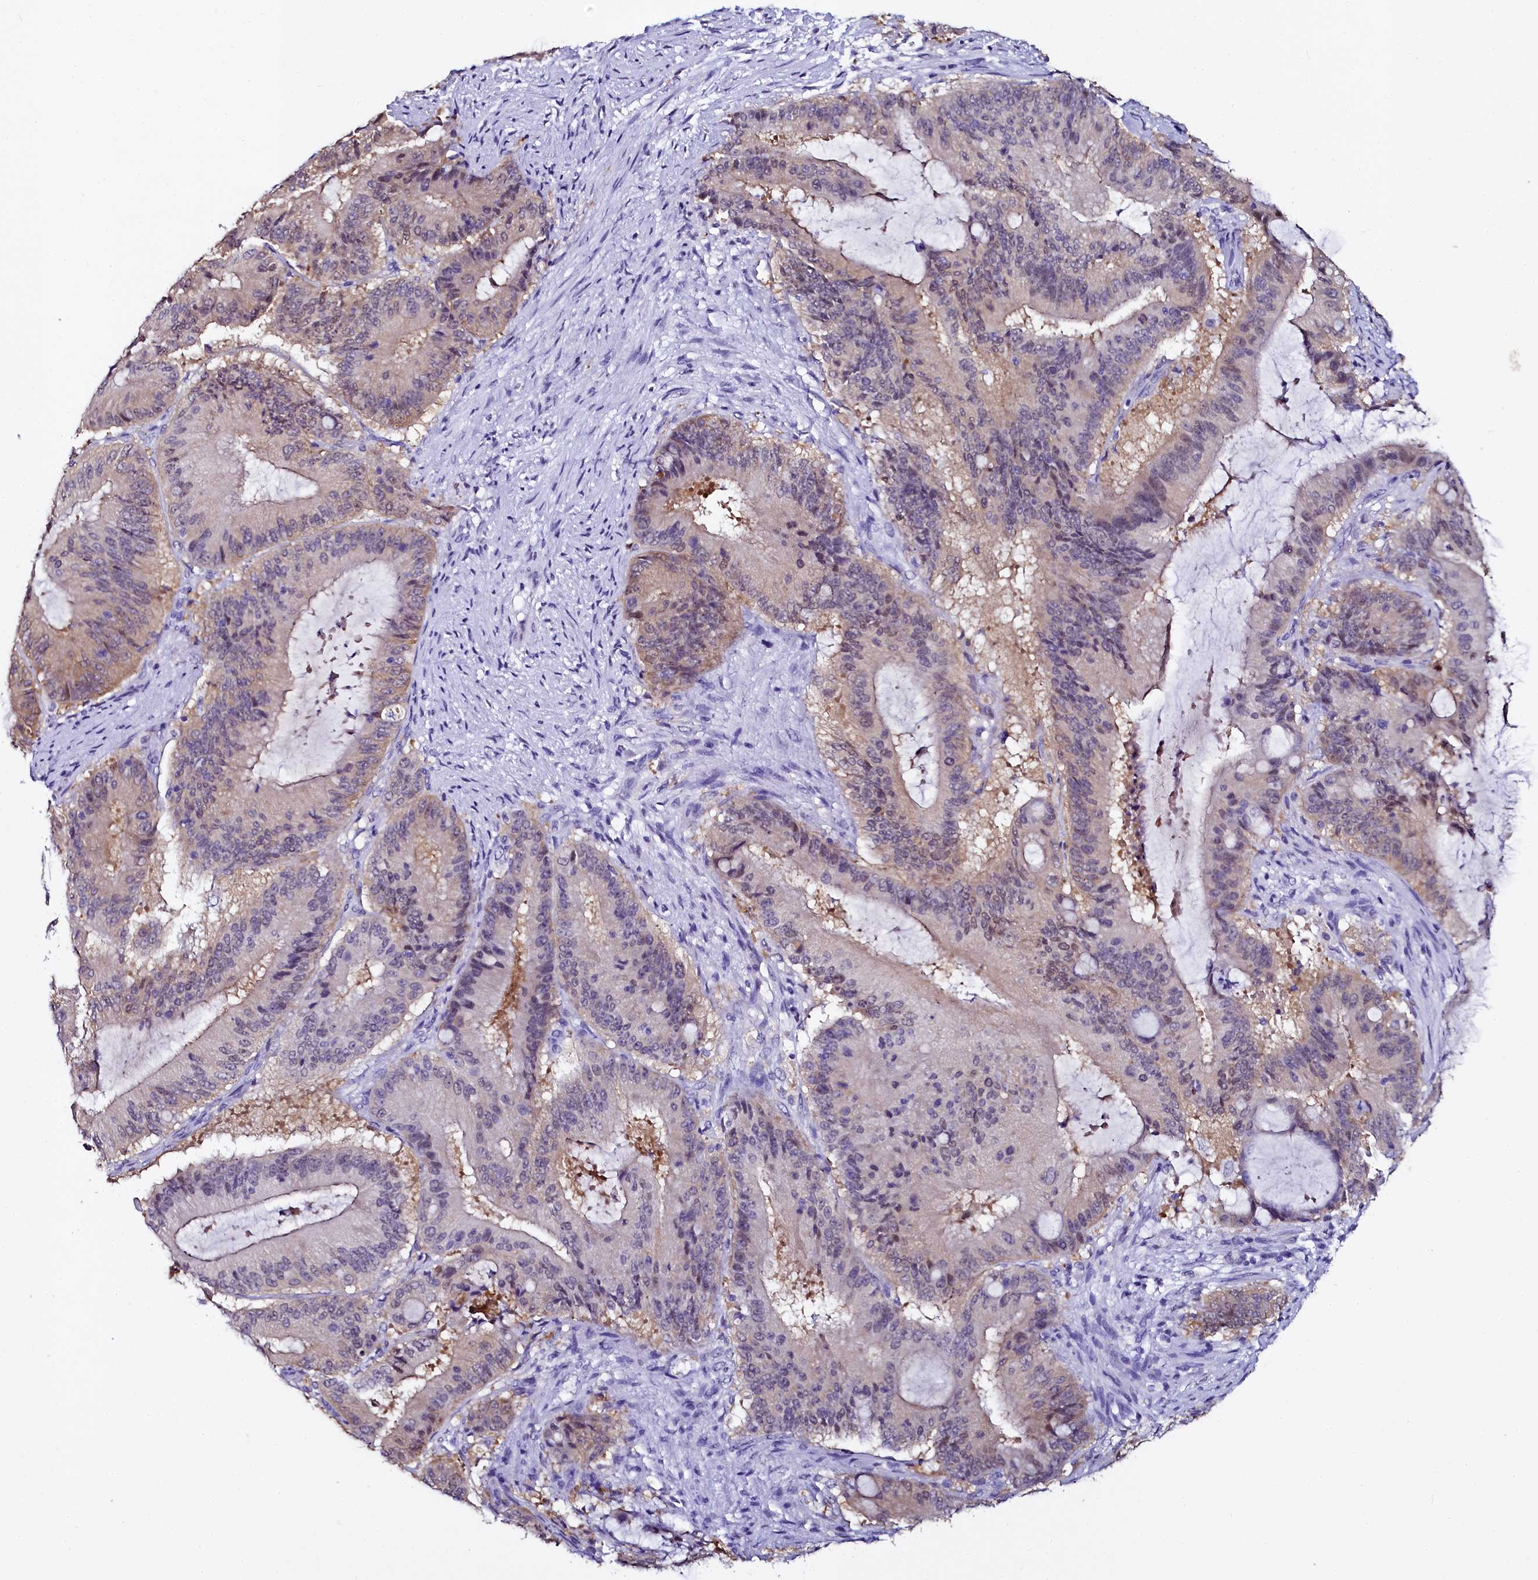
{"staining": {"intensity": "weak", "quantity": "25%-75%", "location": "cytoplasmic/membranous,nuclear"}, "tissue": "liver cancer", "cell_type": "Tumor cells", "image_type": "cancer", "snomed": [{"axis": "morphology", "description": "Normal tissue, NOS"}, {"axis": "morphology", "description": "Cholangiocarcinoma"}, {"axis": "topography", "description": "Liver"}, {"axis": "topography", "description": "Peripheral nerve tissue"}], "caption": "IHC image of liver cholangiocarcinoma stained for a protein (brown), which reveals low levels of weak cytoplasmic/membranous and nuclear staining in about 25%-75% of tumor cells.", "gene": "SORD", "patient": {"sex": "female", "age": 73}}